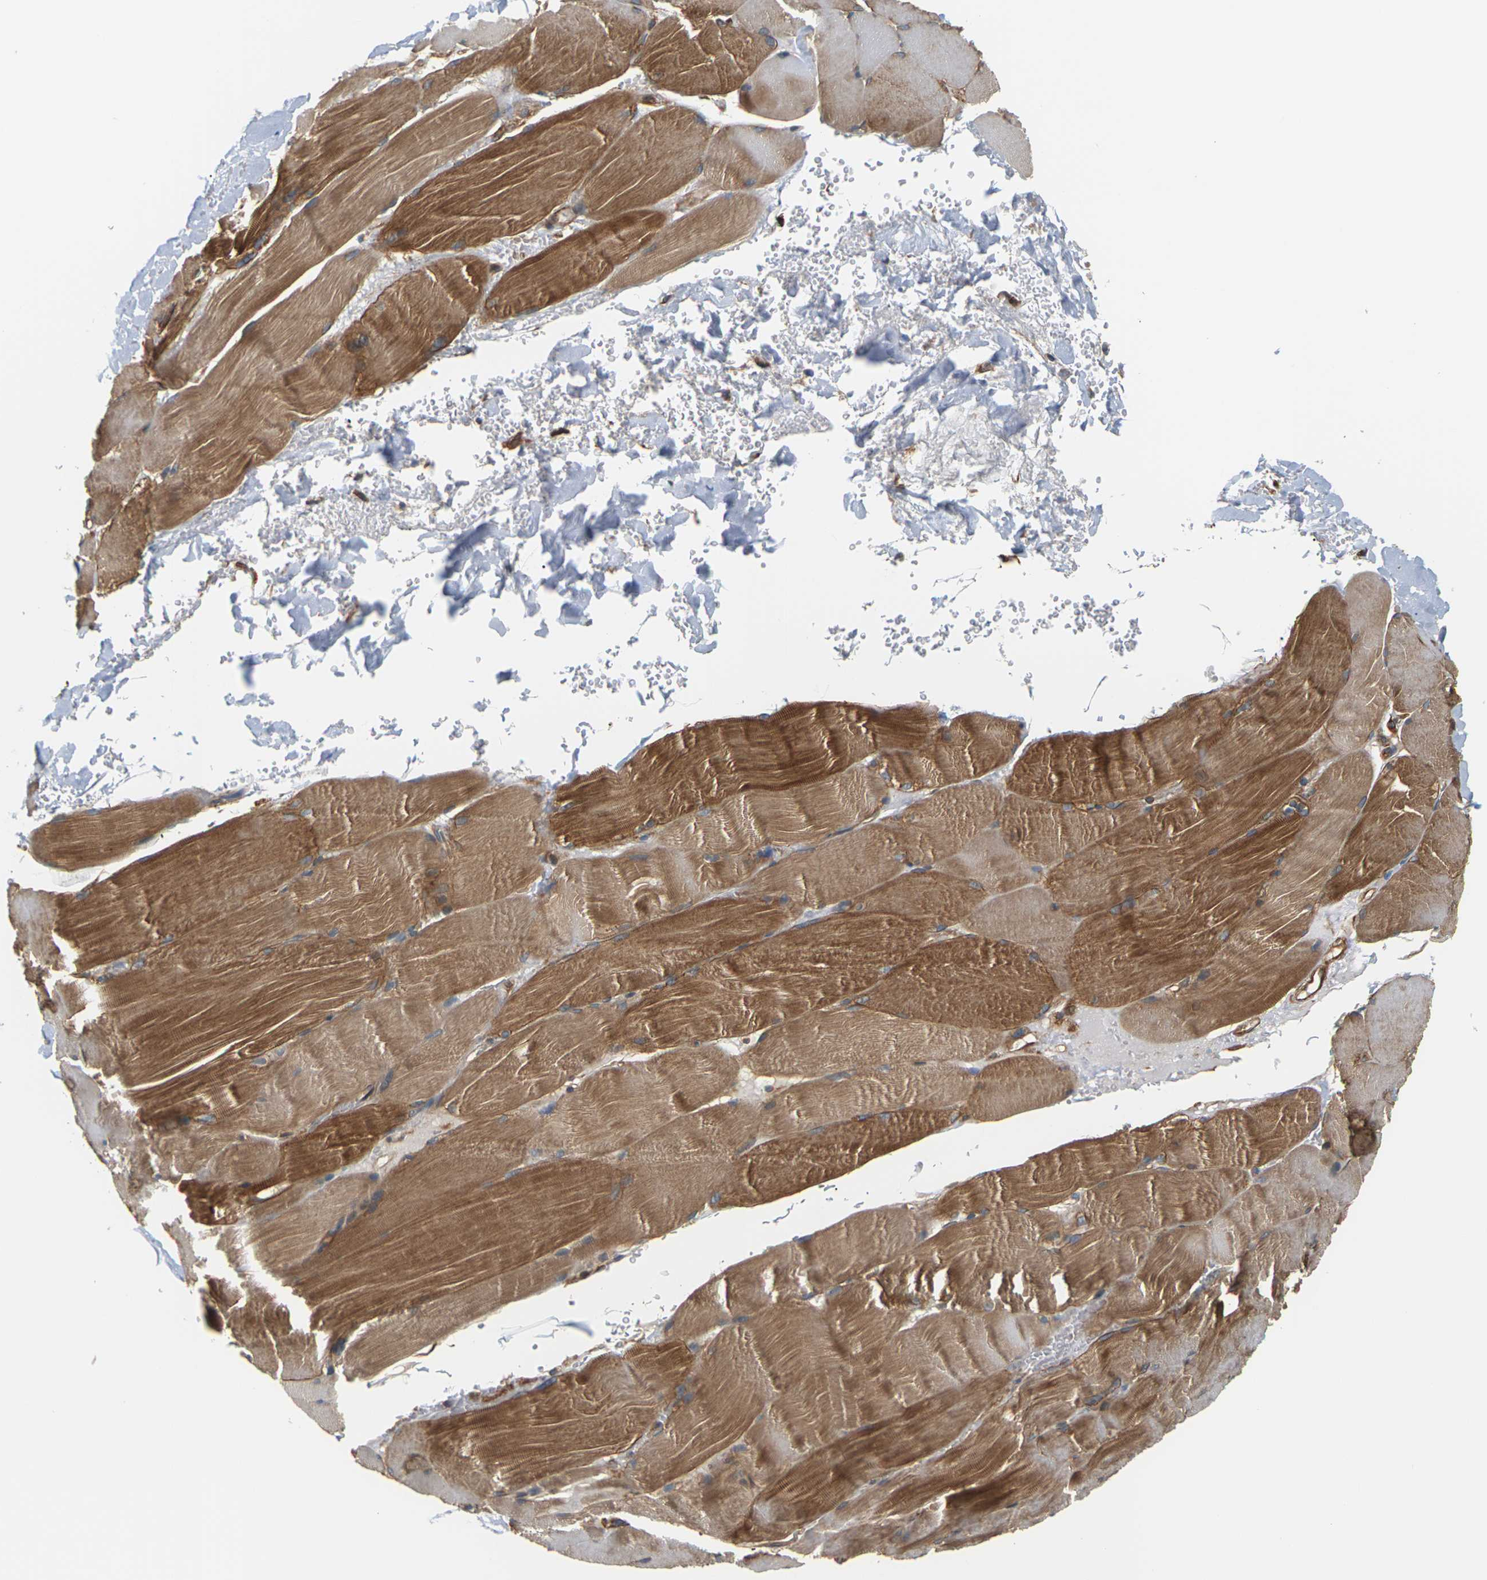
{"staining": {"intensity": "moderate", "quantity": ">75%", "location": "cytoplasmic/membranous"}, "tissue": "skeletal muscle", "cell_type": "Myocytes", "image_type": "normal", "snomed": [{"axis": "morphology", "description": "Normal tissue, NOS"}, {"axis": "topography", "description": "Skin"}, {"axis": "topography", "description": "Skeletal muscle"}], "caption": "Moderate cytoplasmic/membranous staining for a protein is present in about >75% of myocytes of unremarkable skeletal muscle using immunohistochemistry.", "gene": "PCDHB4", "patient": {"sex": "male", "age": 83}}